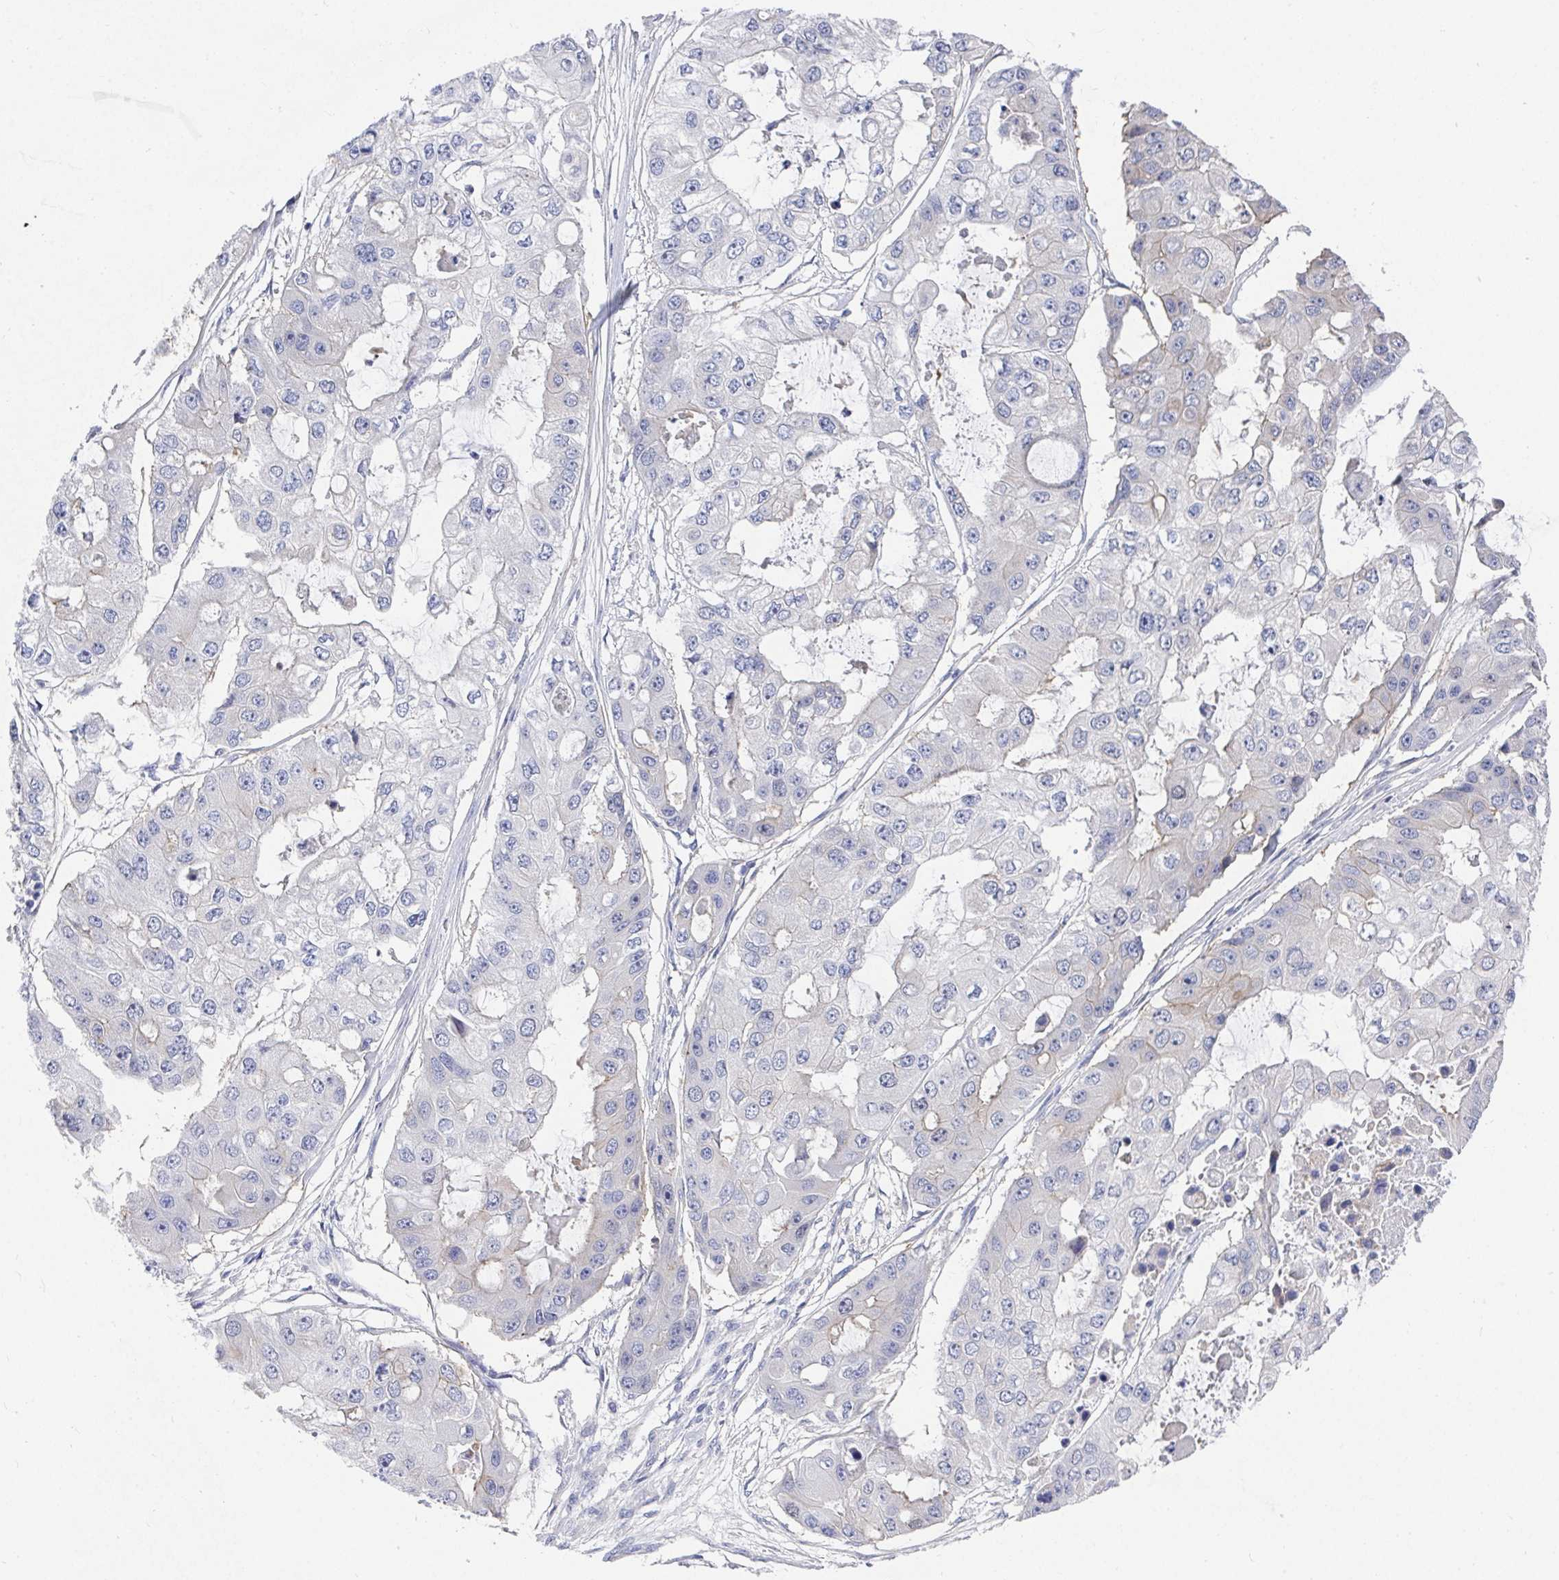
{"staining": {"intensity": "weak", "quantity": "<25%", "location": "cytoplasmic/membranous"}, "tissue": "ovarian cancer", "cell_type": "Tumor cells", "image_type": "cancer", "snomed": [{"axis": "morphology", "description": "Cystadenocarcinoma, serous, NOS"}, {"axis": "topography", "description": "Ovary"}], "caption": "An immunohistochemistry photomicrograph of ovarian cancer is shown. There is no staining in tumor cells of ovarian cancer.", "gene": "ATP5F1C", "patient": {"sex": "female", "age": 56}}